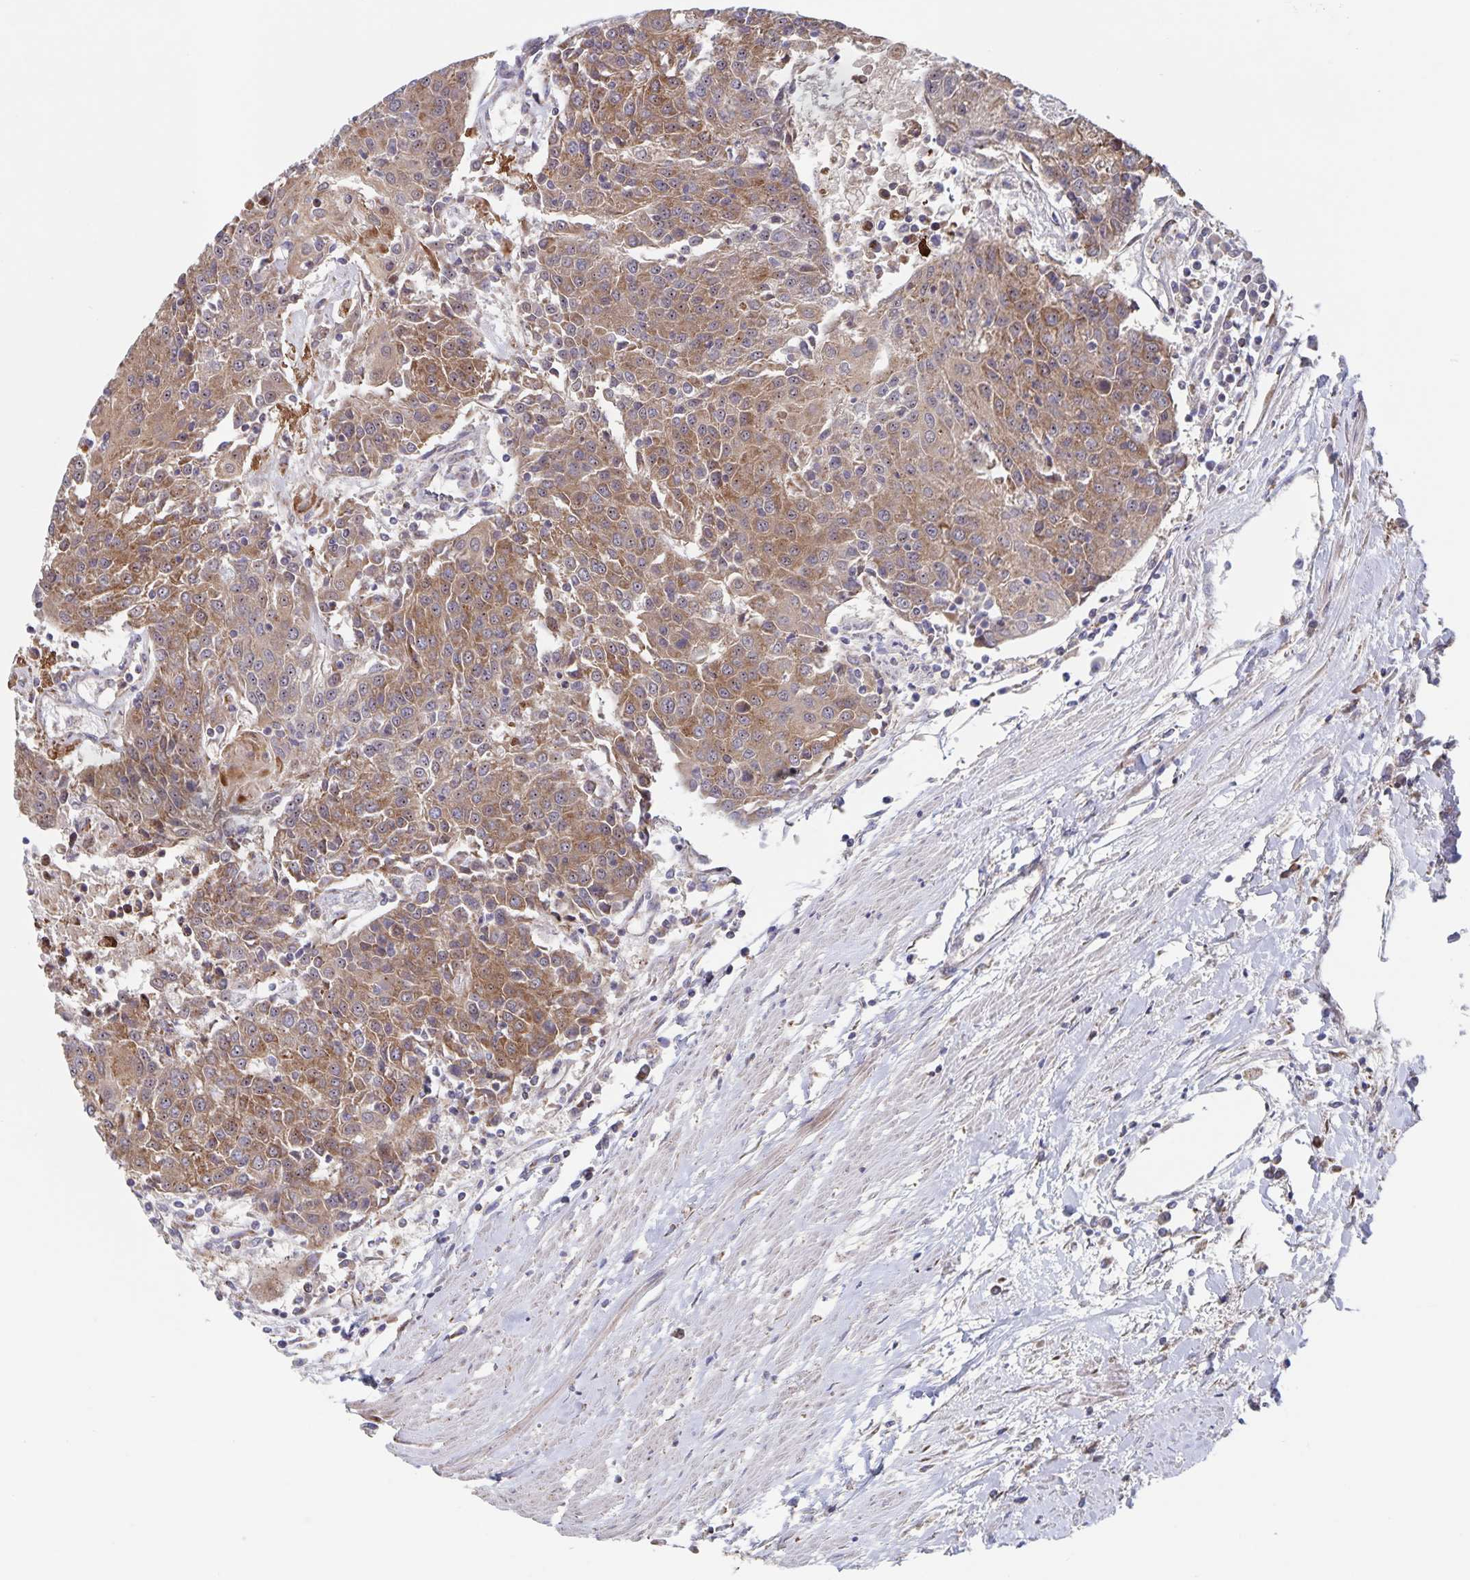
{"staining": {"intensity": "moderate", "quantity": ">75%", "location": "cytoplasmic/membranous"}, "tissue": "urothelial cancer", "cell_type": "Tumor cells", "image_type": "cancer", "snomed": [{"axis": "morphology", "description": "Urothelial carcinoma, High grade"}, {"axis": "topography", "description": "Urinary bladder"}], "caption": "IHC staining of urothelial cancer, which exhibits medium levels of moderate cytoplasmic/membranous expression in approximately >75% of tumor cells indicating moderate cytoplasmic/membranous protein expression. The staining was performed using DAB (brown) for protein detection and nuclei were counterstained in hematoxylin (blue).", "gene": "ACACA", "patient": {"sex": "female", "age": 85}}